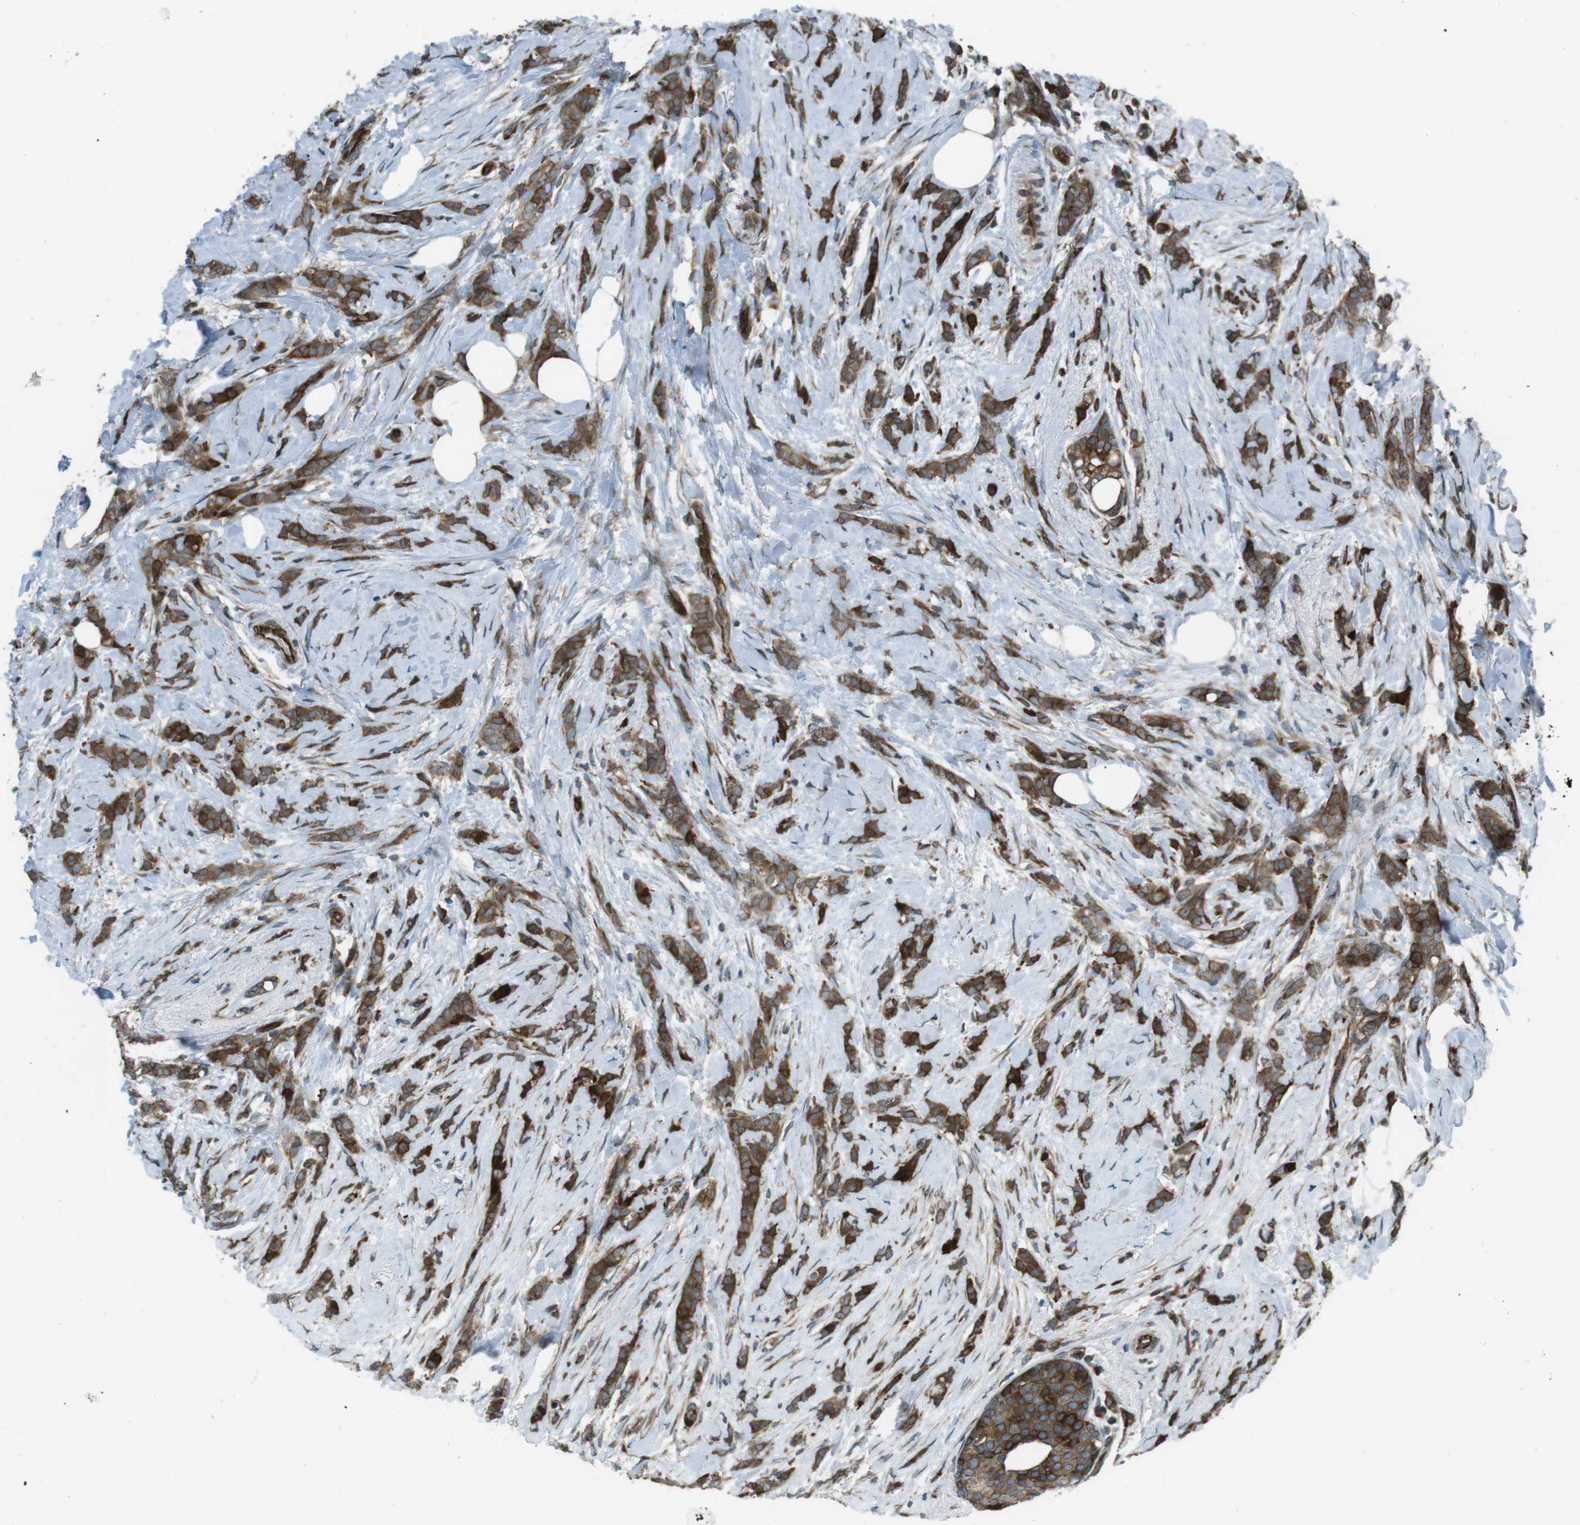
{"staining": {"intensity": "moderate", "quantity": ">75%", "location": "cytoplasmic/membranous"}, "tissue": "breast cancer", "cell_type": "Tumor cells", "image_type": "cancer", "snomed": [{"axis": "morphology", "description": "Lobular carcinoma, in situ"}, {"axis": "morphology", "description": "Lobular carcinoma"}, {"axis": "topography", "description": "Breast"}], "caption": "Protein expression analysis of human breast cancer (lobular carcinoma) reveals moderate cytoplasmic/membranous staining in approximately >75% of tumor cells.", "gene": "ZNF330", "patient": {"sex": "female", "age": 41}}